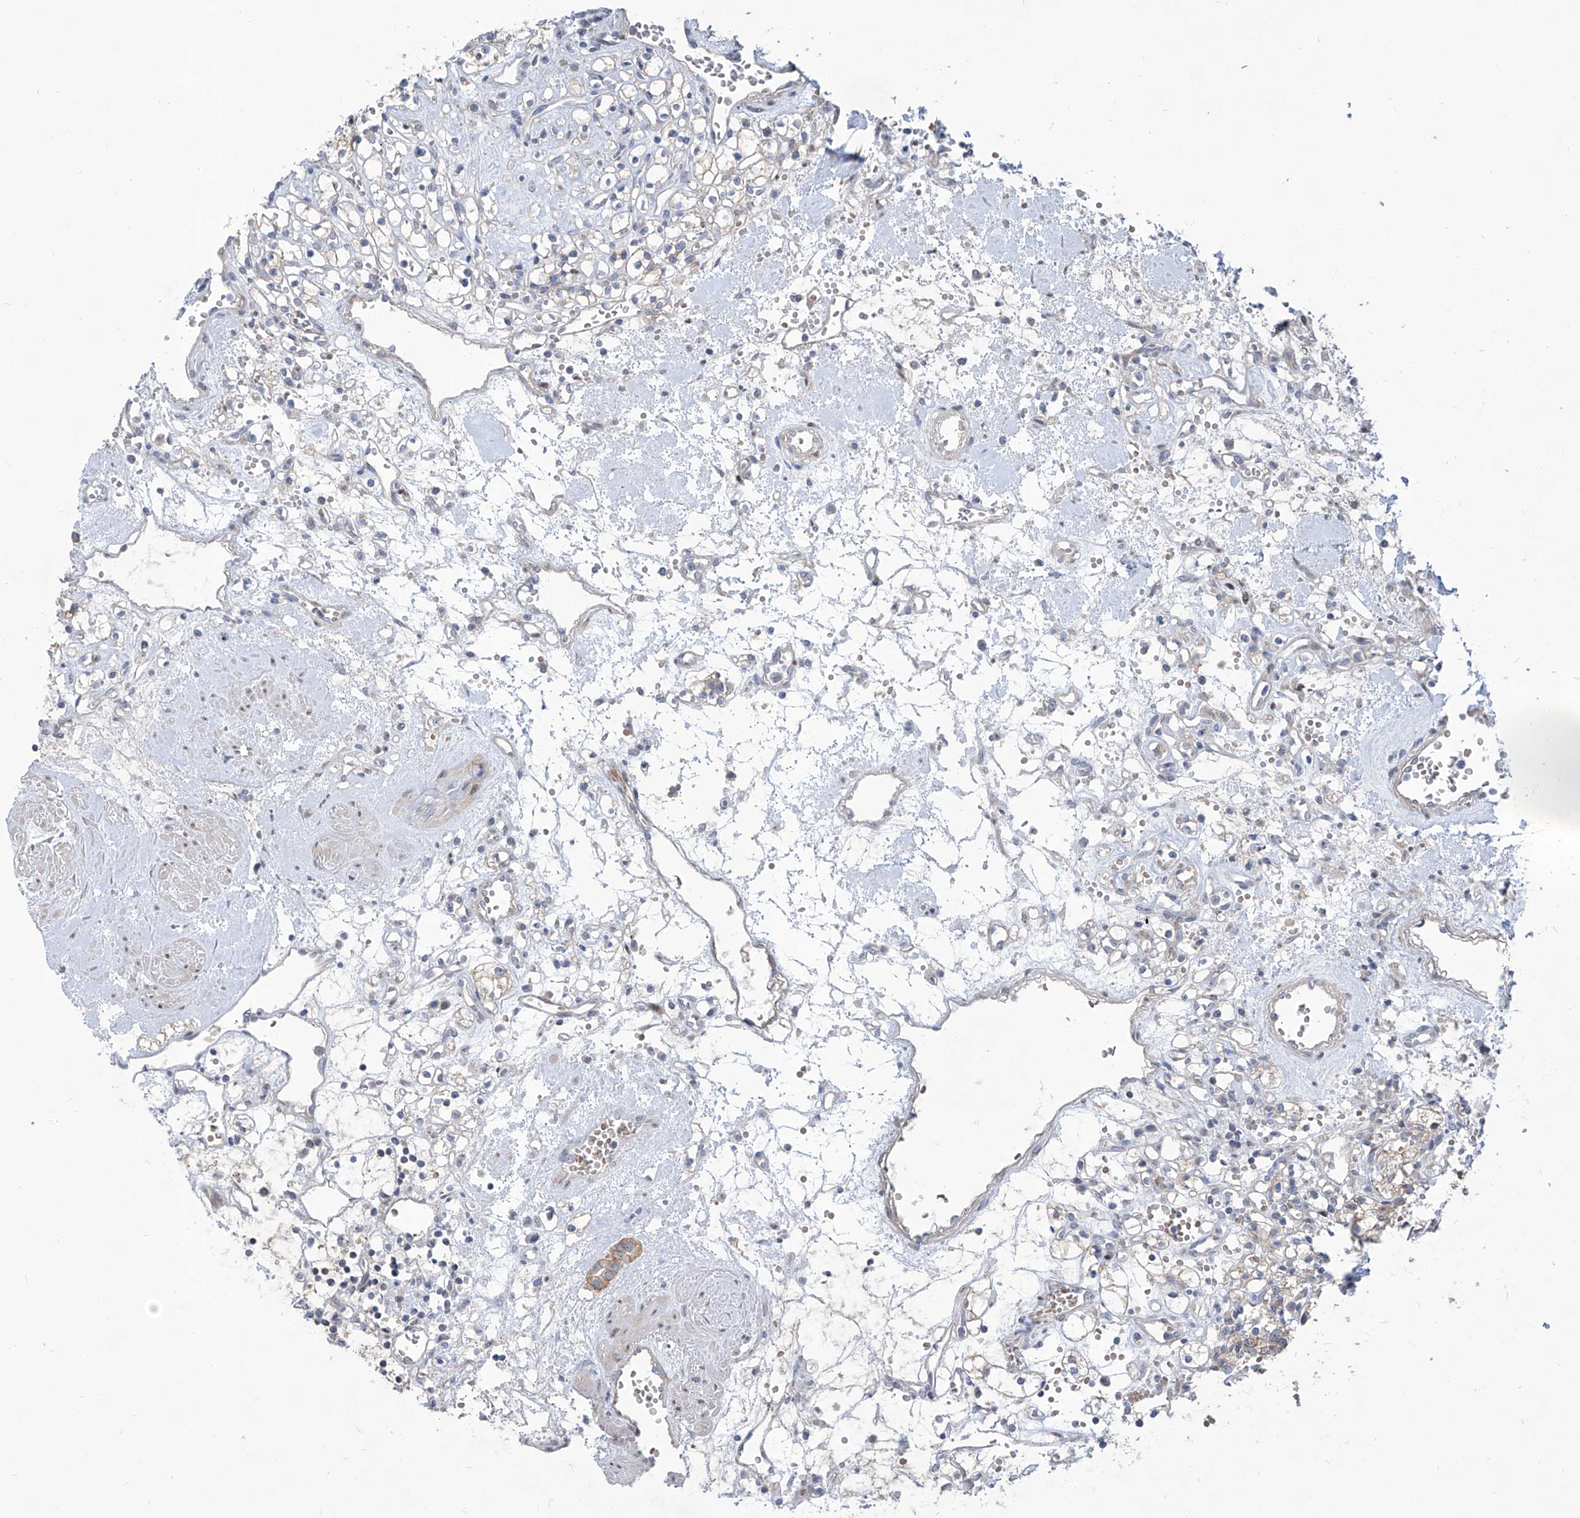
{"staining": {"intensity": "negative", "quantity": "none", "location": "none"}, "tissue": "renal cancer", "cell_type": "Tumor cells", "image_type": "cancer", "snomed": [{"axis": "morphology", "description": "Adenocarcinoma, NOS"}, {"axis": "topography", "description": "Kidney"}], "caption": "This is an immunohistochemistry micrograph of adenocarcinoma (renal). There is no staining in tumor cells.", "gene": "LRRC1", "patient": {"sex": "female", "age": 59}}